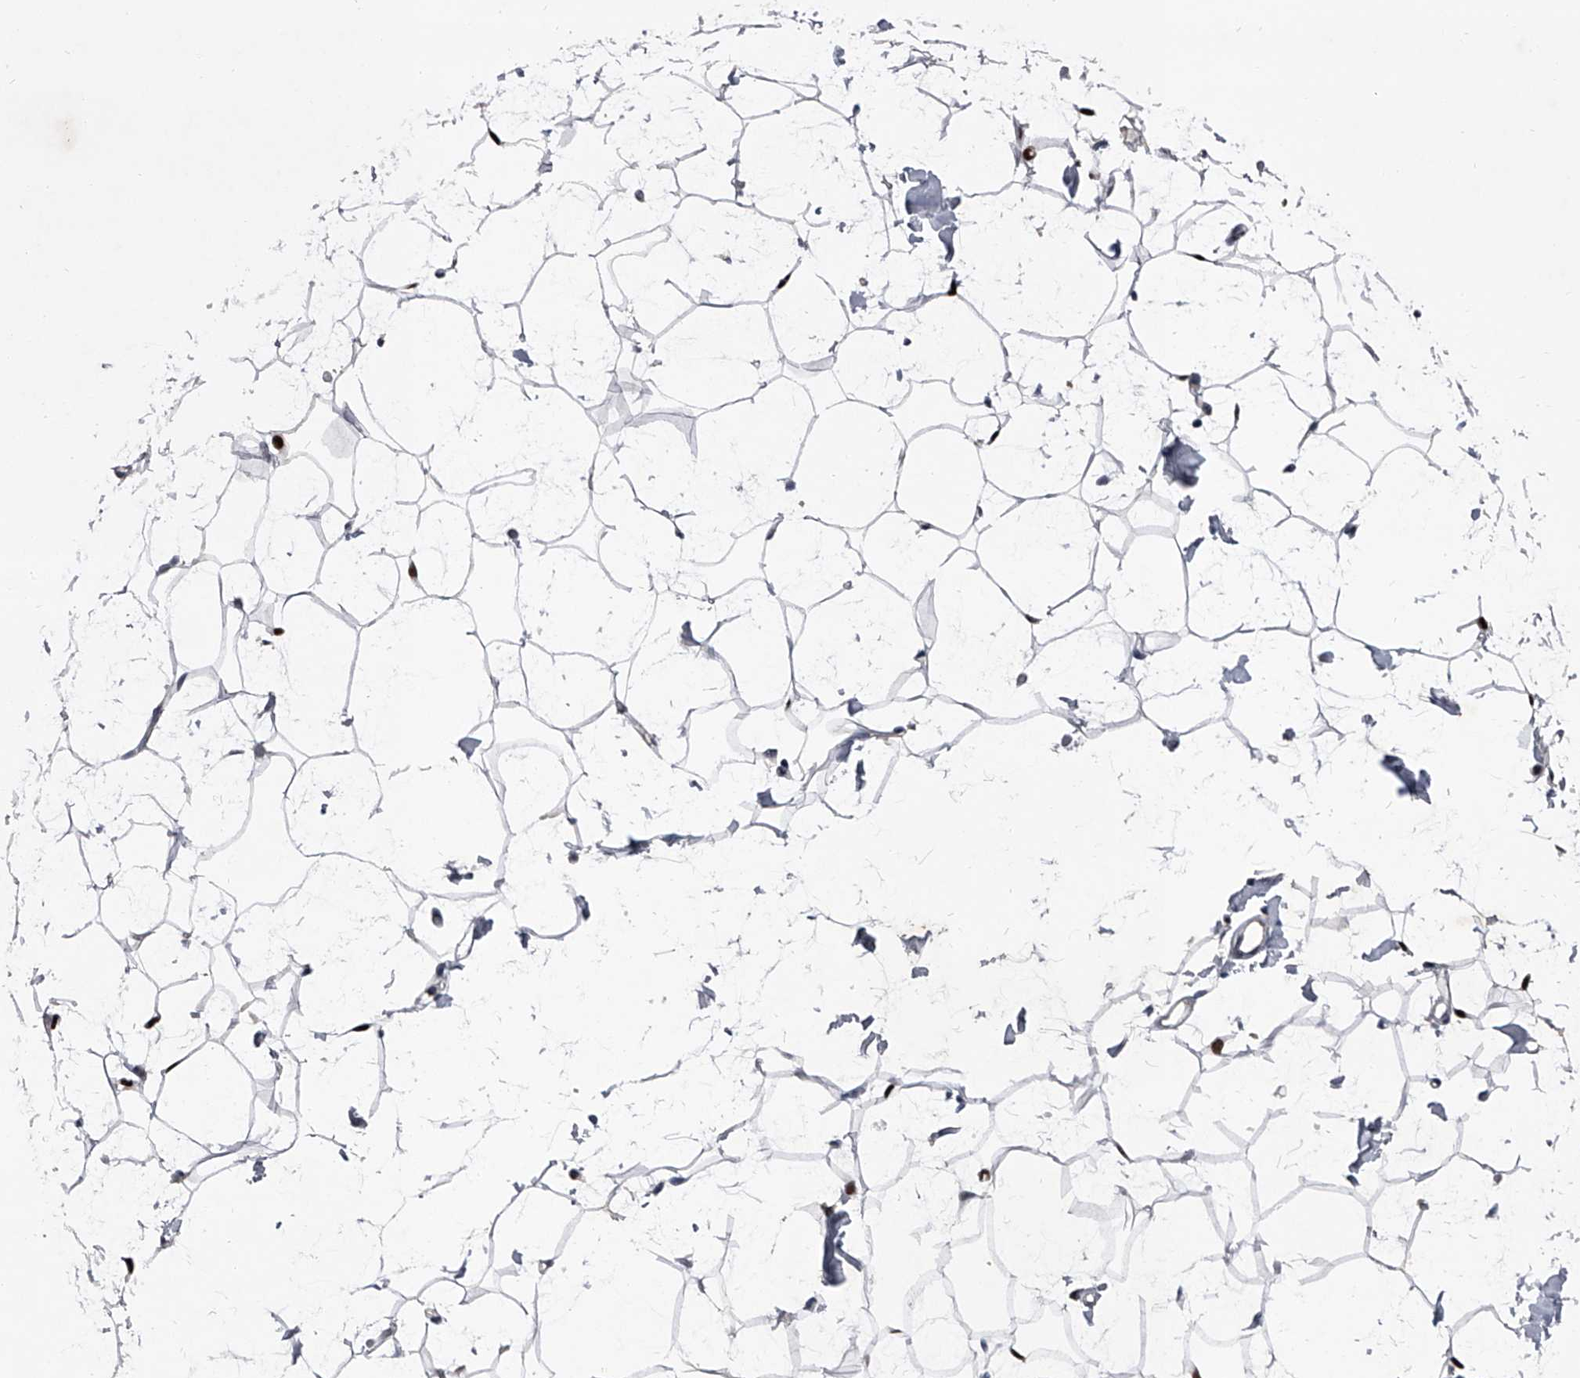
{"staining": {"intensity": "weak", "quantity": "<25%", "location": "nuclear"}, "tissue": "adipose tissue", "cell_type": "Adipocytes", "image_type": "normal", "snomed": [{"axis": "morphology", "description": "Normal tissue, NOS"}, {"axis": "topography", "description": "Breast"}], "caption": "Immunohistochemistry micrograph of unremarkable adipose tissue: human adipose tissue stained with DAB exhibits no significant protein positivity in adipocytes.", "gene": "ELK4", "patient": {"sex": "female", "age": 23}}